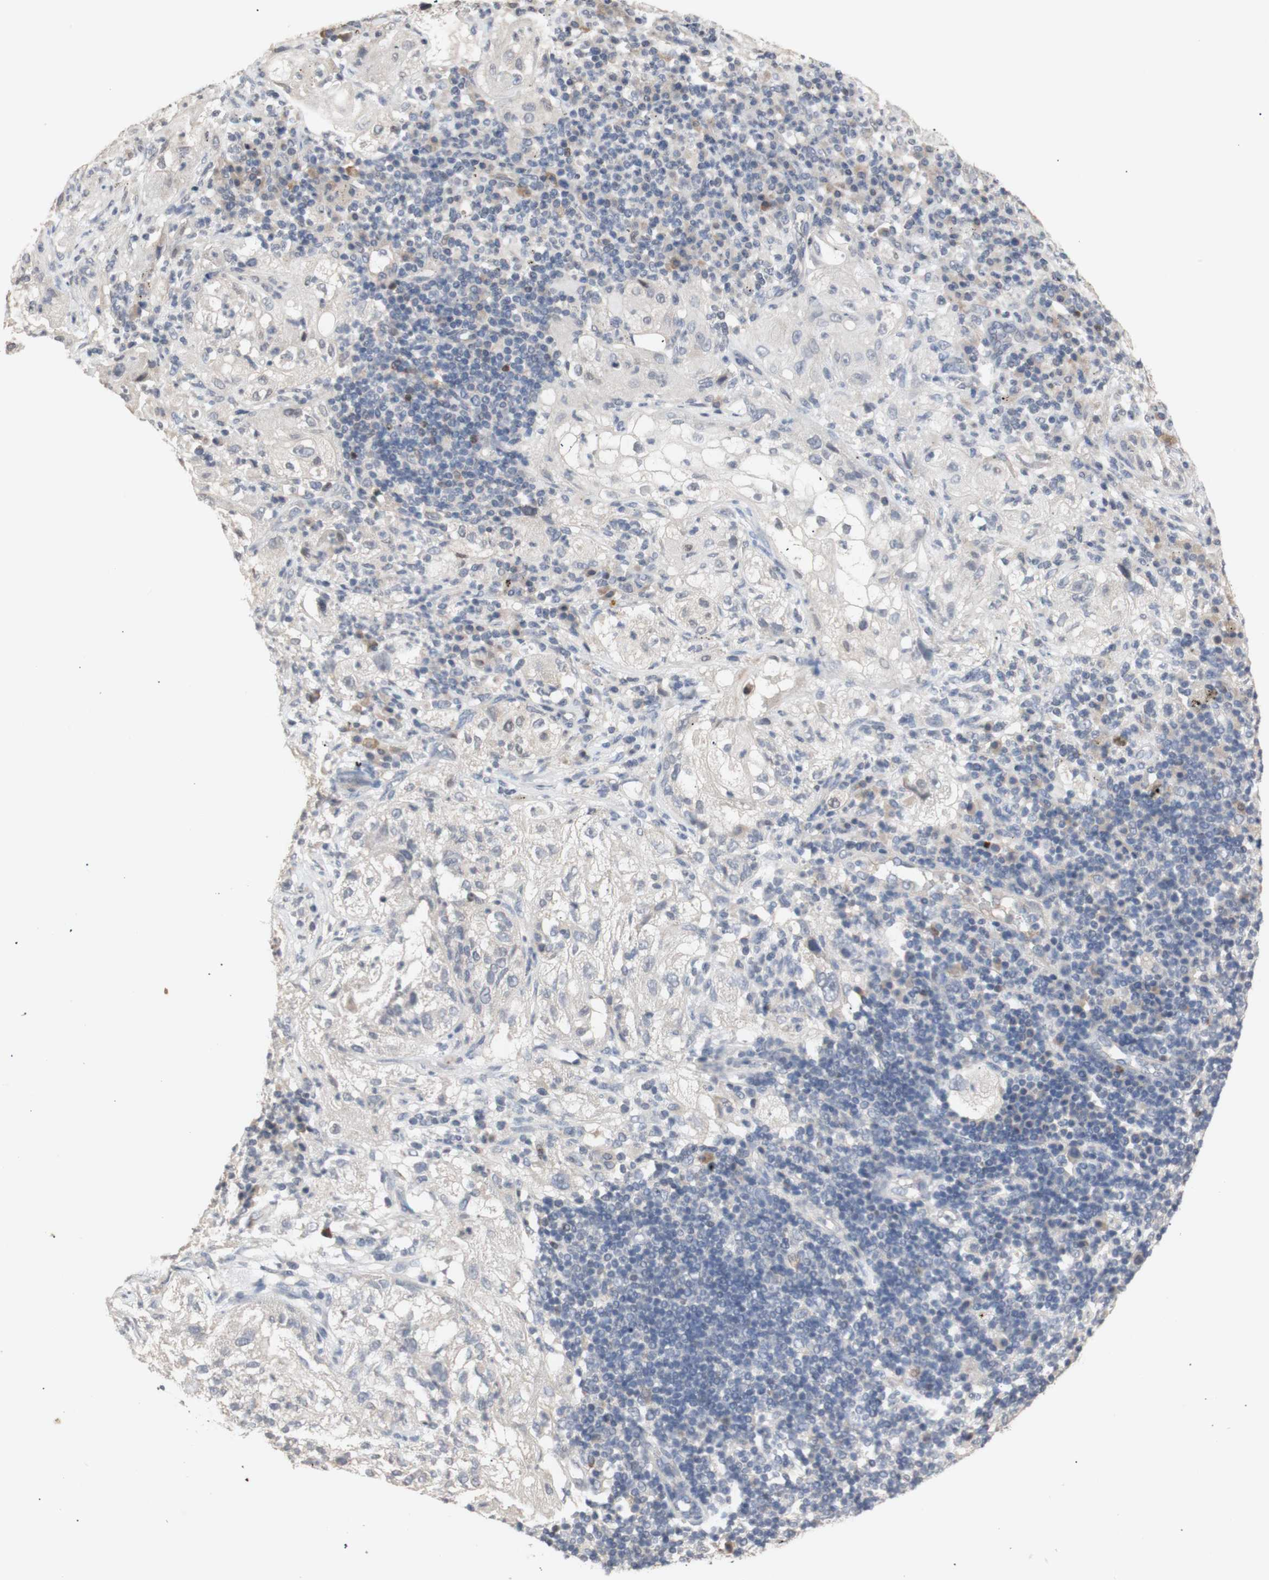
{"staining": {"intensity": "negative", "quantity": "none", "location": "none"}, "tissue": "lung cancer", "cell_type": "Tumor cells", "image_type": "cancer", "snomed": [{"axis": "morphology", "description": "Inflammation, NOS"}, {"axis": "morphology", "description": "Squamous cell carcinoma, NOS"}, {"axis": "topography", "description": "Lymph node"}, {"axis": "topography", "description": "Soft tissue"}, {"axis": "topography", "description": "Lung"}], "caption": "DAB (3,3'-diaminobenzidine) immunohistochemical staining of human lung cancer (squamous cell carcinoma) demonstrates no significant positivity in tumor cells.", "gene": "FOSB", "patient": {"sex": "male", "age": 66}}